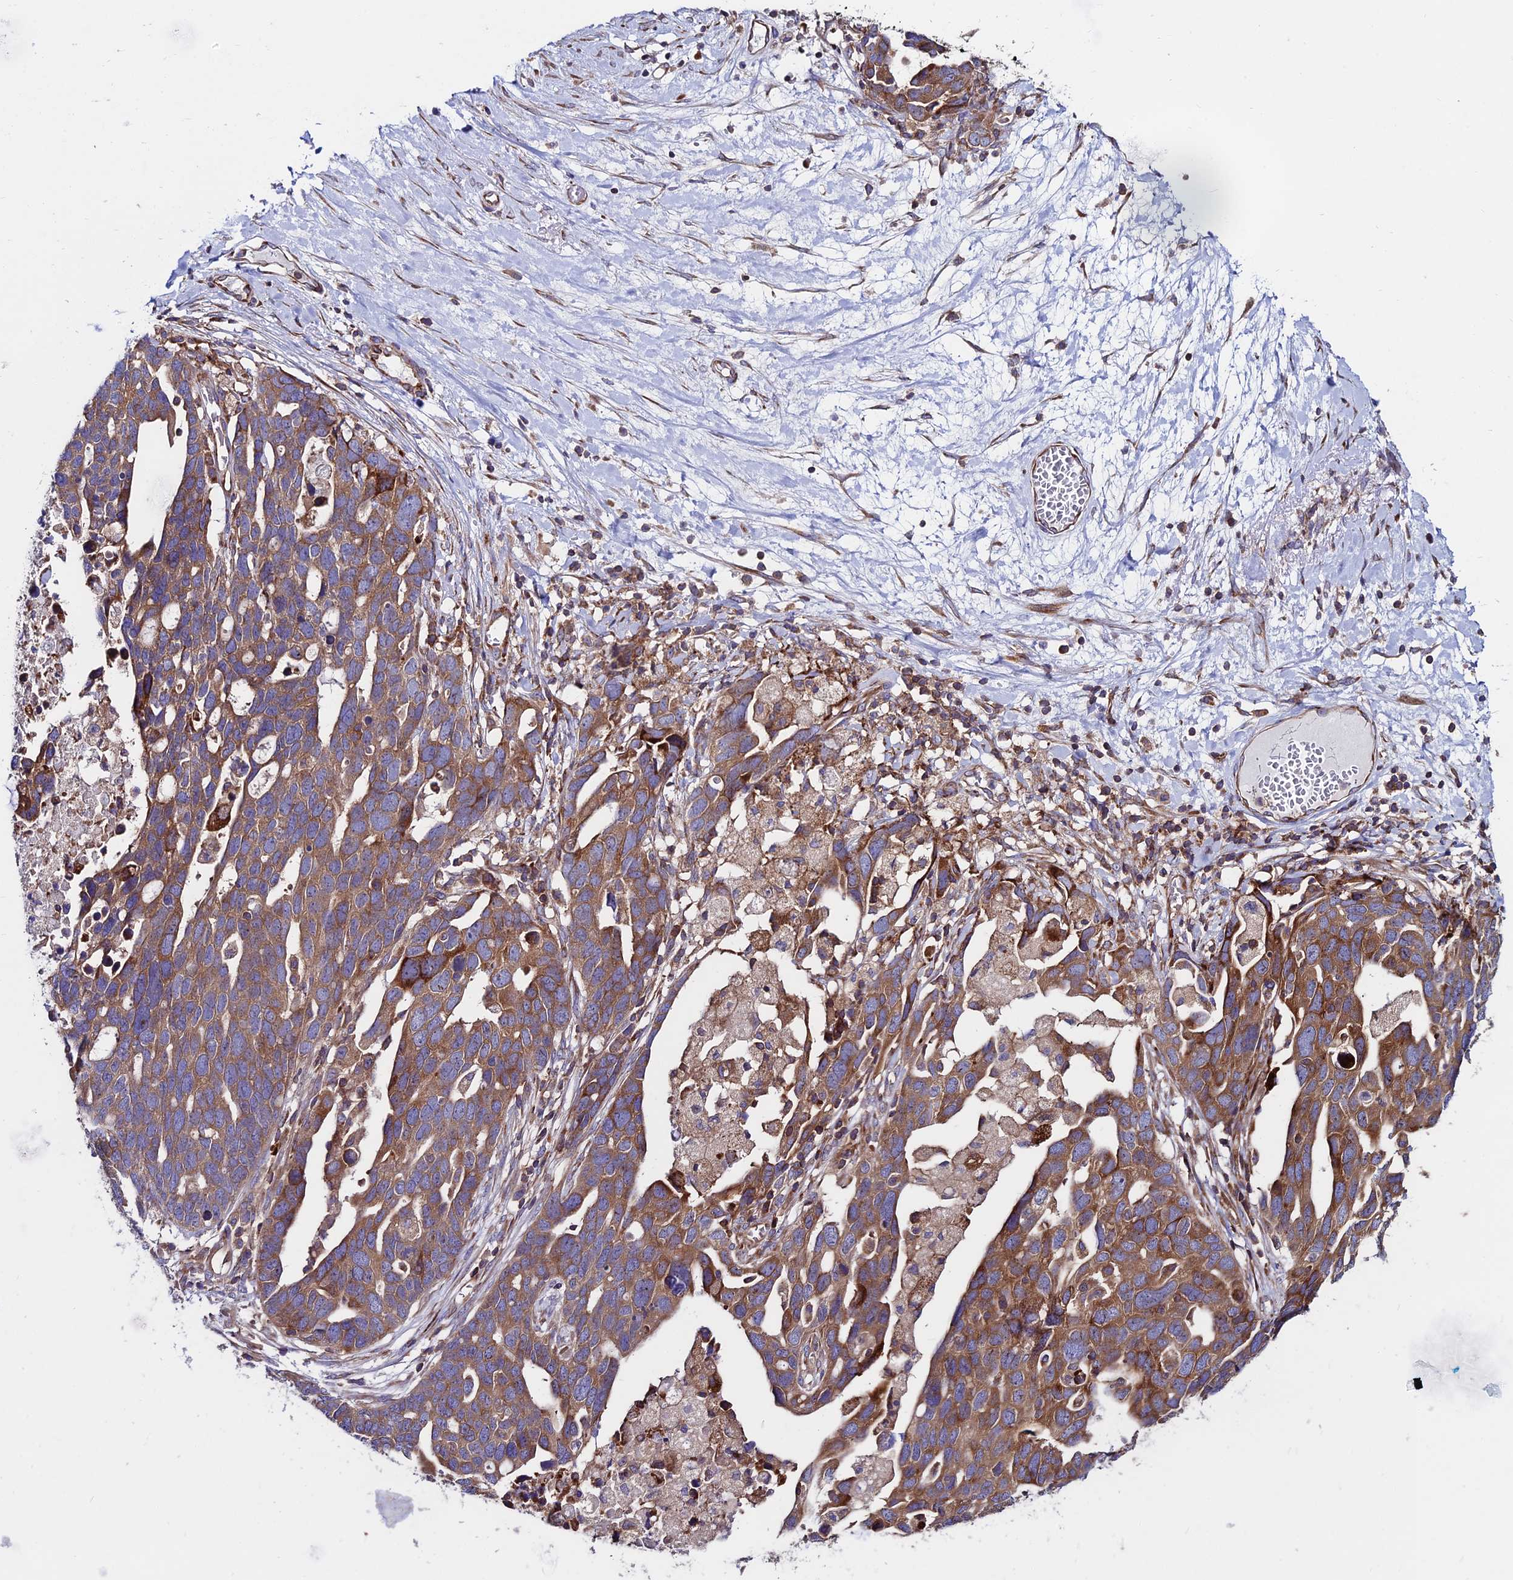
{"staining": {"intensity": "moderate", "quantity": ">75%", "location": "cytoplasmic/membranous"}, "tissue": "ovarian cancer", "cell_type": "Tumor cells", "image_type": "cancer", "snomed": [{"axis": "morphology", "description": "Cystadenocarcinoma, serous, NOS"}, {"axis": "topography", "description": "Ovary"}], "caption": "Serous cystadenocarcinoma (ovarian) stained for a protein (brown) shows moderate cytoplasmic/membranous positive positivity in approximately >75% of tumor cells.", "gene": "EIF3K", "patient": {"sex": "female", "age": 54}}